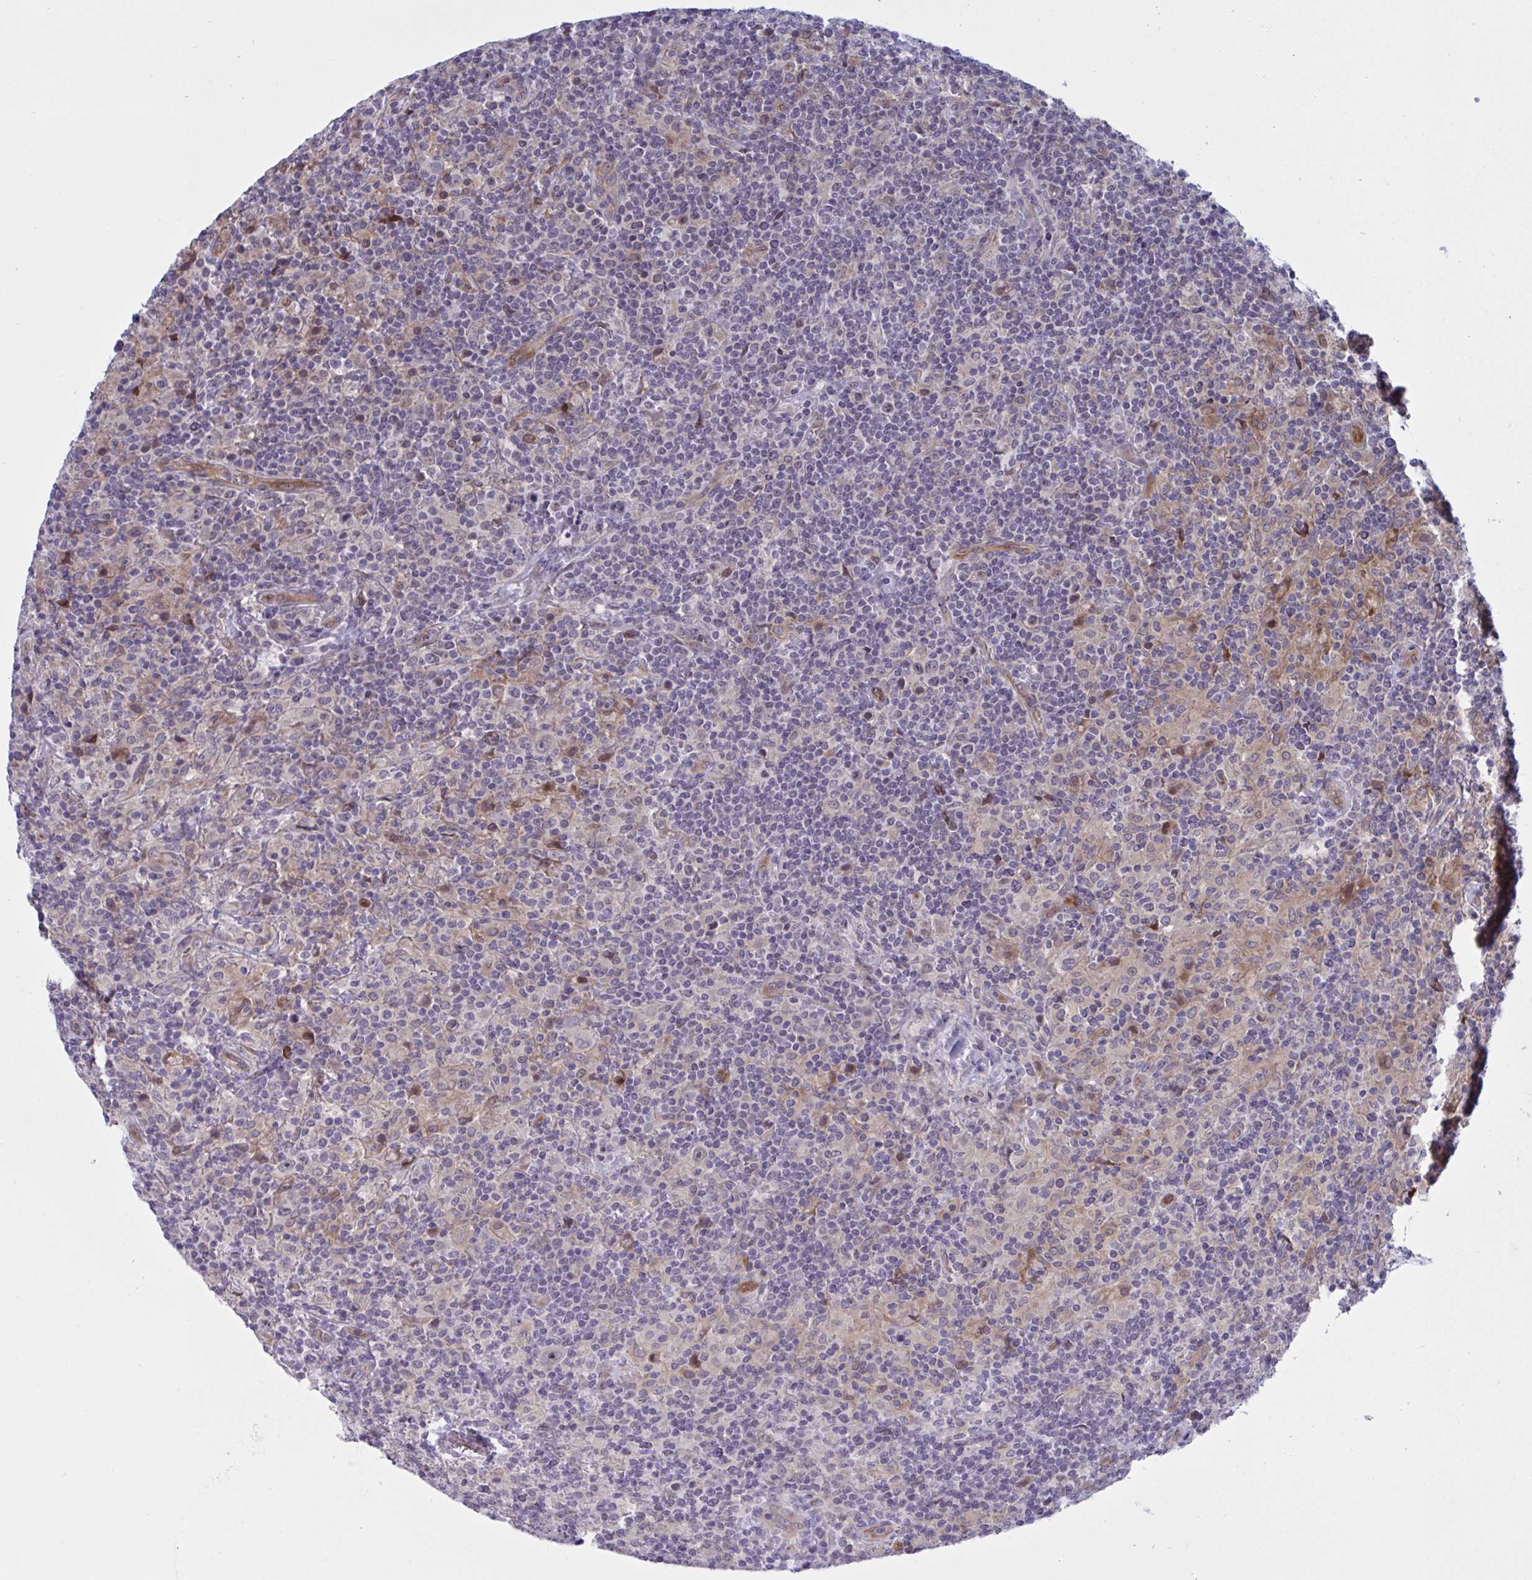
{"staining": {"intensity": "negative", "quantity": "none", "location": "none"}, "tissue": "lymphoma", "cell_type": "Tumor cells", "image_type": "cancer", "snomed": [{"axis": "morphology", "description": "Hodgkin's disease, NOS"}, {"axis": "topography", "description": "Lymph node"}], "caption": "This histopathology image is of Hodgkin's disease stained with immunohistochemistry to label a protein in brown with the nuclei are counter-stained blue. There is no positivity in tumor cells.", "gene": "DOCK11", "patient": {"sex": "male", "age": 70}}